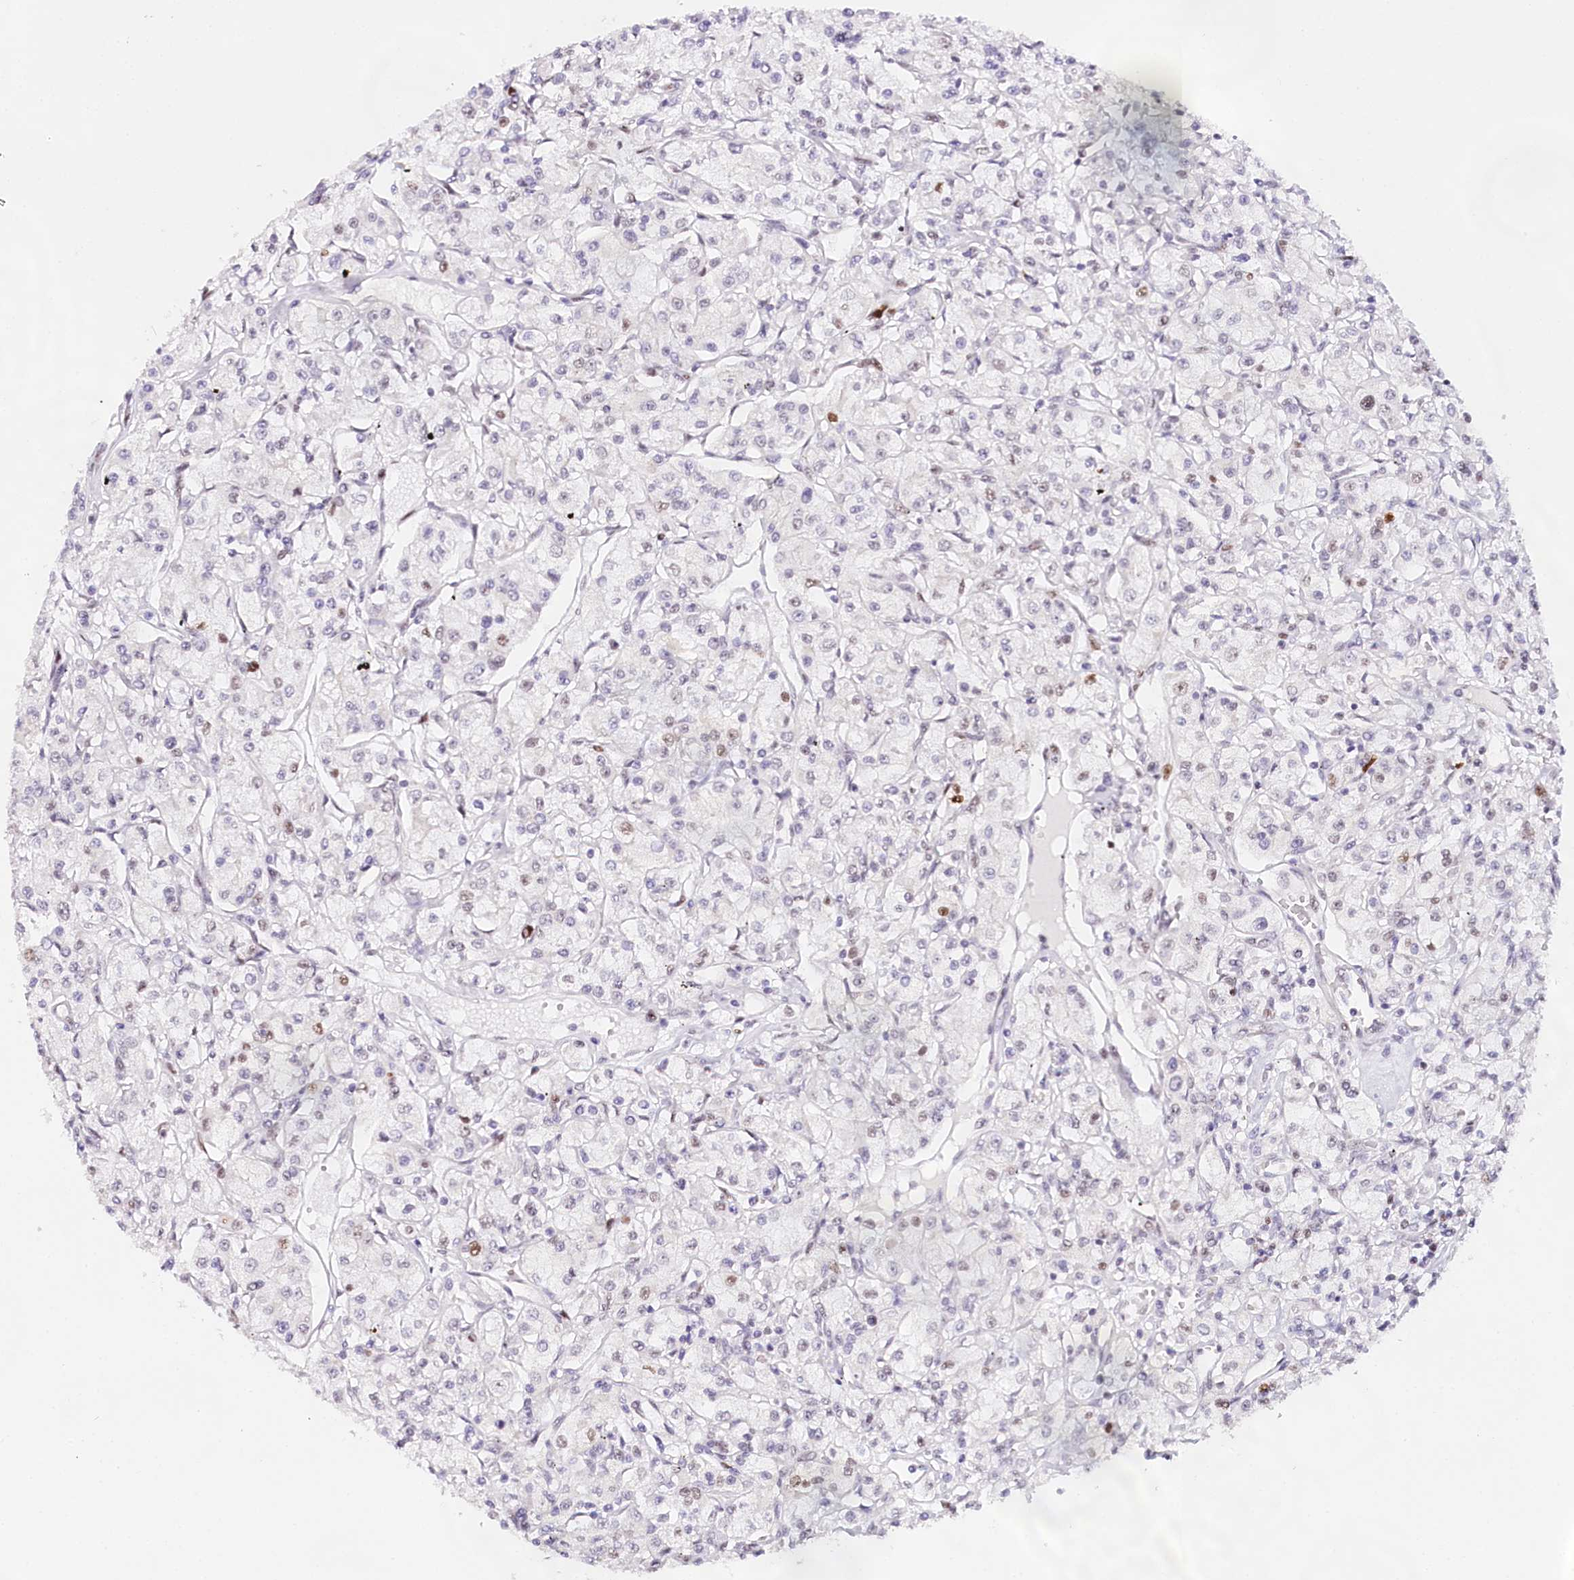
{"staining": {"intensity": "weak", "quantity": "<25%", "location": "nuclear"}, "tissue": "renal cancer", "cell_type": "Tumor cells", "image_type": "cancer", "snomed": [{"axis": "morphology", "description": "Adenocarcinoma, NOS"}, {"axis": "topography", "description": "Kidney"}], "caption": "This histopathology image is of renal cancer (adenocarcinoma) stained with immunohistochemistry (IHC) to label a protein in brown with the nuclei are counter-stained blue. There is no staining in tumor cells.", "gene": "TP53", "patient": {"sex": "female", "age": 59}}